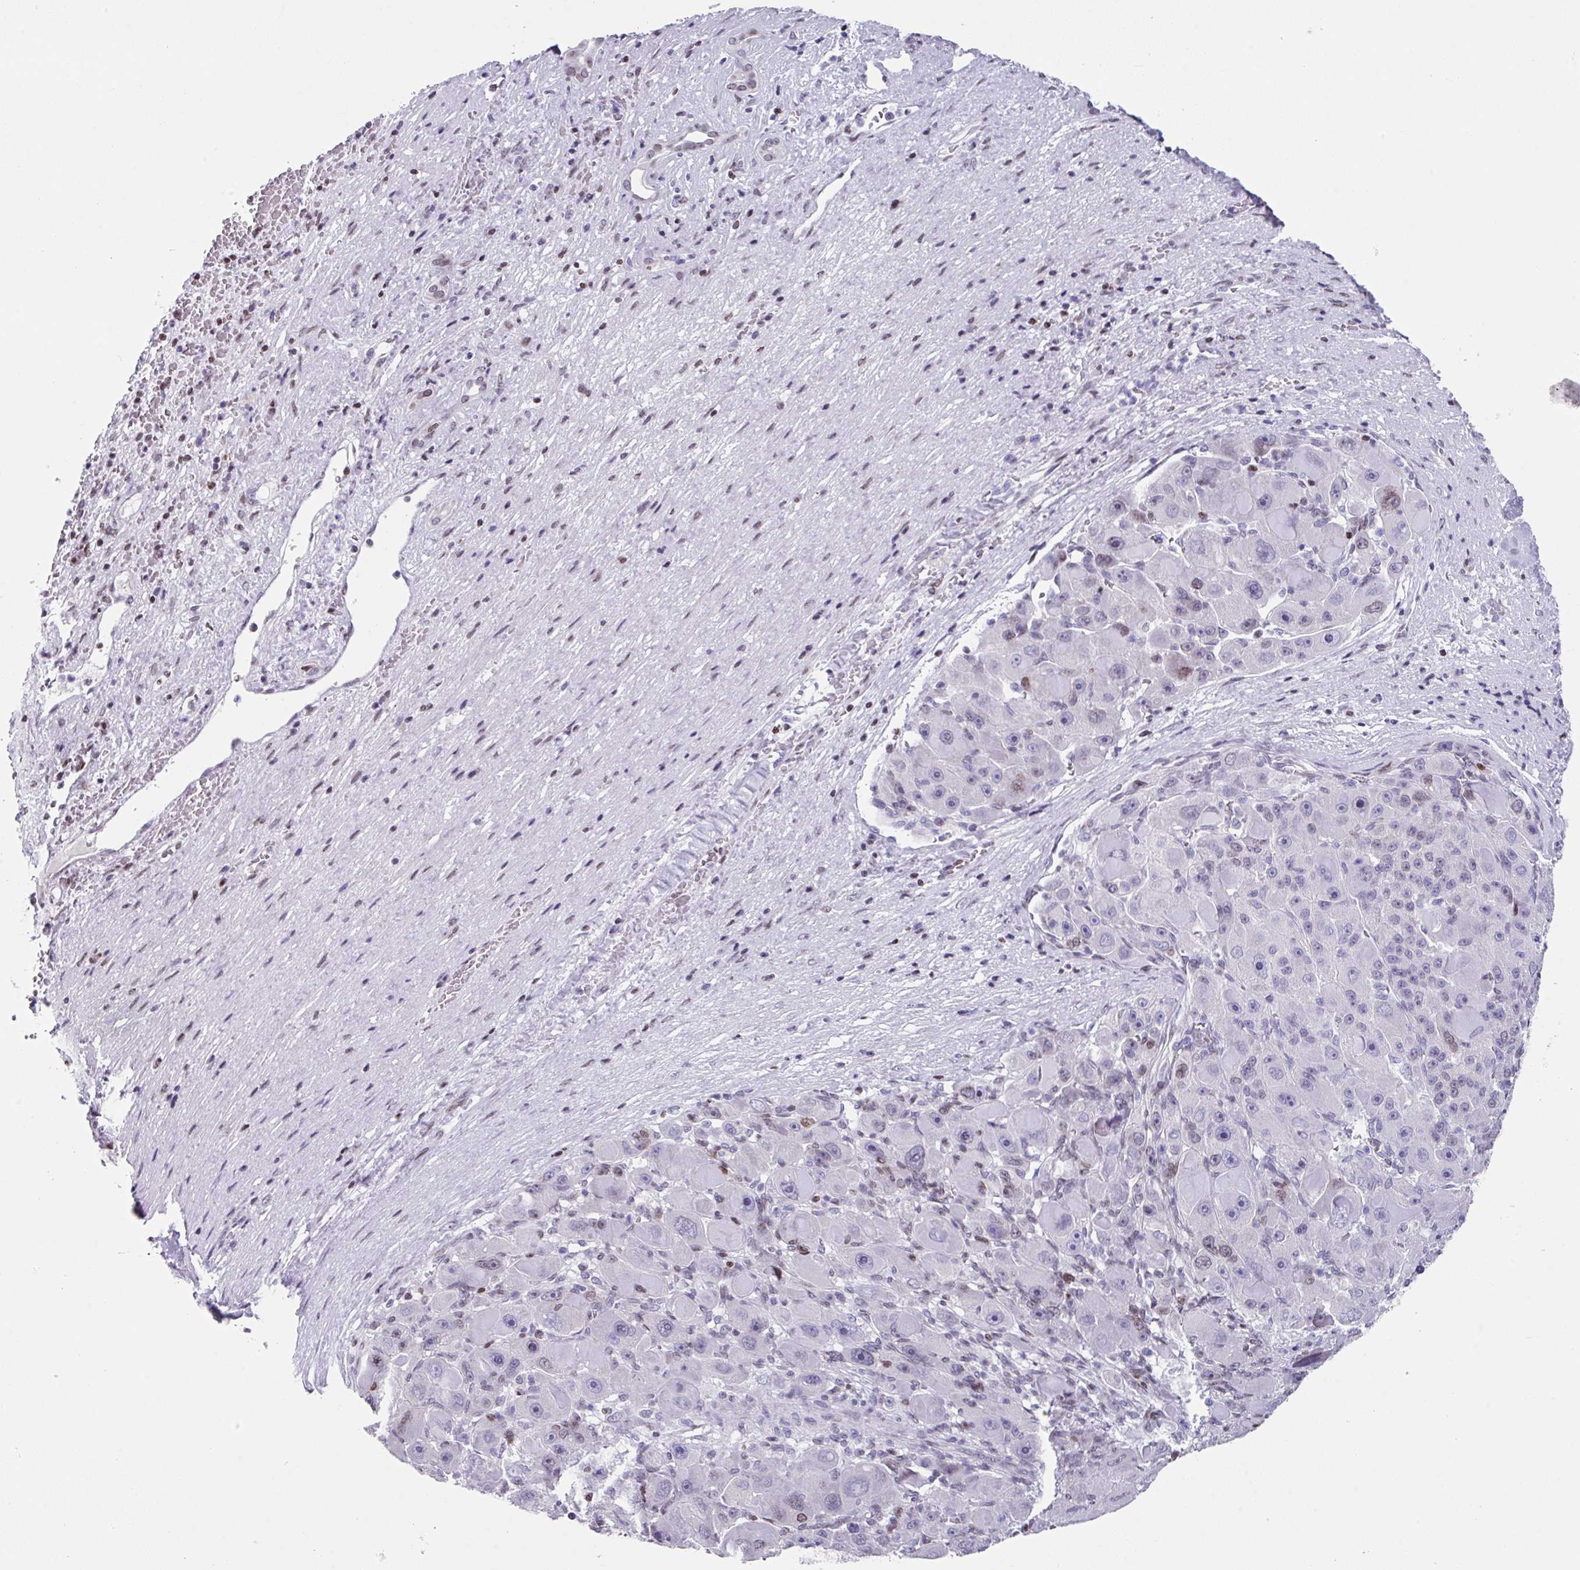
{"staining": {"intensity": "moderate", "quantity": "<25%", "location": "nuclear"}, "tissue": "liver cancer", "cell_type": "Tumor cells", "image_type": "cancer", "snomed": [{"axis": "morphology", "description": "Carcinoma, Hepatocellular, NOS"}, {"axis": "topography", "description": "Liver"}], "caption": "This is an image of immunohistochemistry (IHC) staining of hepatocellular carcinoma (liver), which shows moderate positivity in the nuclear of tumor cells.", "gene": "TCF3", "patient": {"sex": "male", "age": 76}}